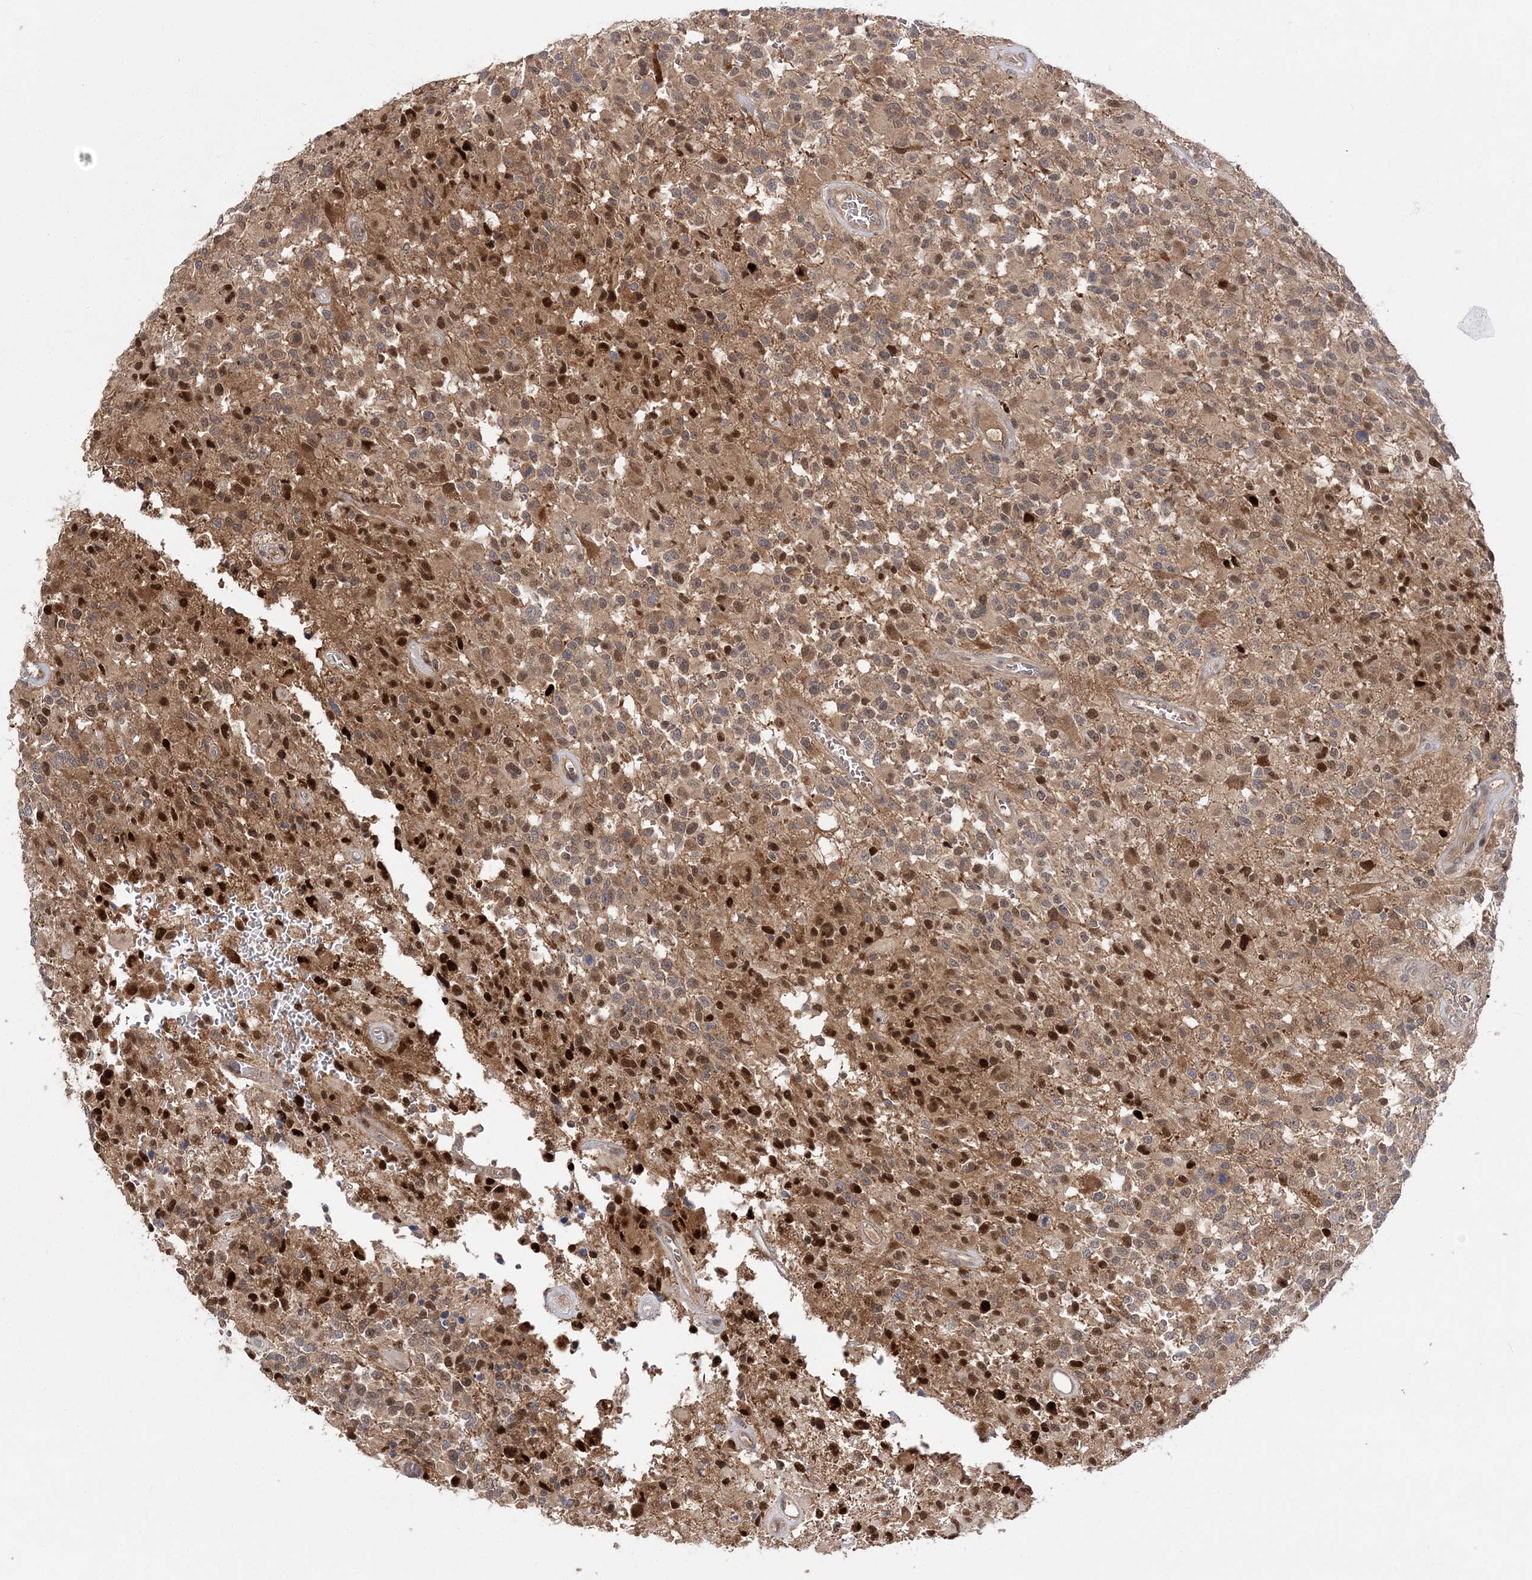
{"staining": {"intensity": "strong", "quantity": "<25%", "location": "cytoplasmic/membranous,nuclear"}, "tissue": "glioma", "cell_type": "Tumor cells", "image_type": "cancer", "snomed": [{"axis": "morphology", "description": "Glioma, malignant, High grade"}, {"axis": "morphology", "description": "Glioblastoma, NOS"}, {"axis": "topography", "description": "Brain"}], "caption": "Tumor cells reveal medium levels of strong cytoplasmic/membranous and nuclear positivity in about <25% of cells in glioma.", "gene": "NIF3L1", "patient": {"sex": "male", "age": 60}}